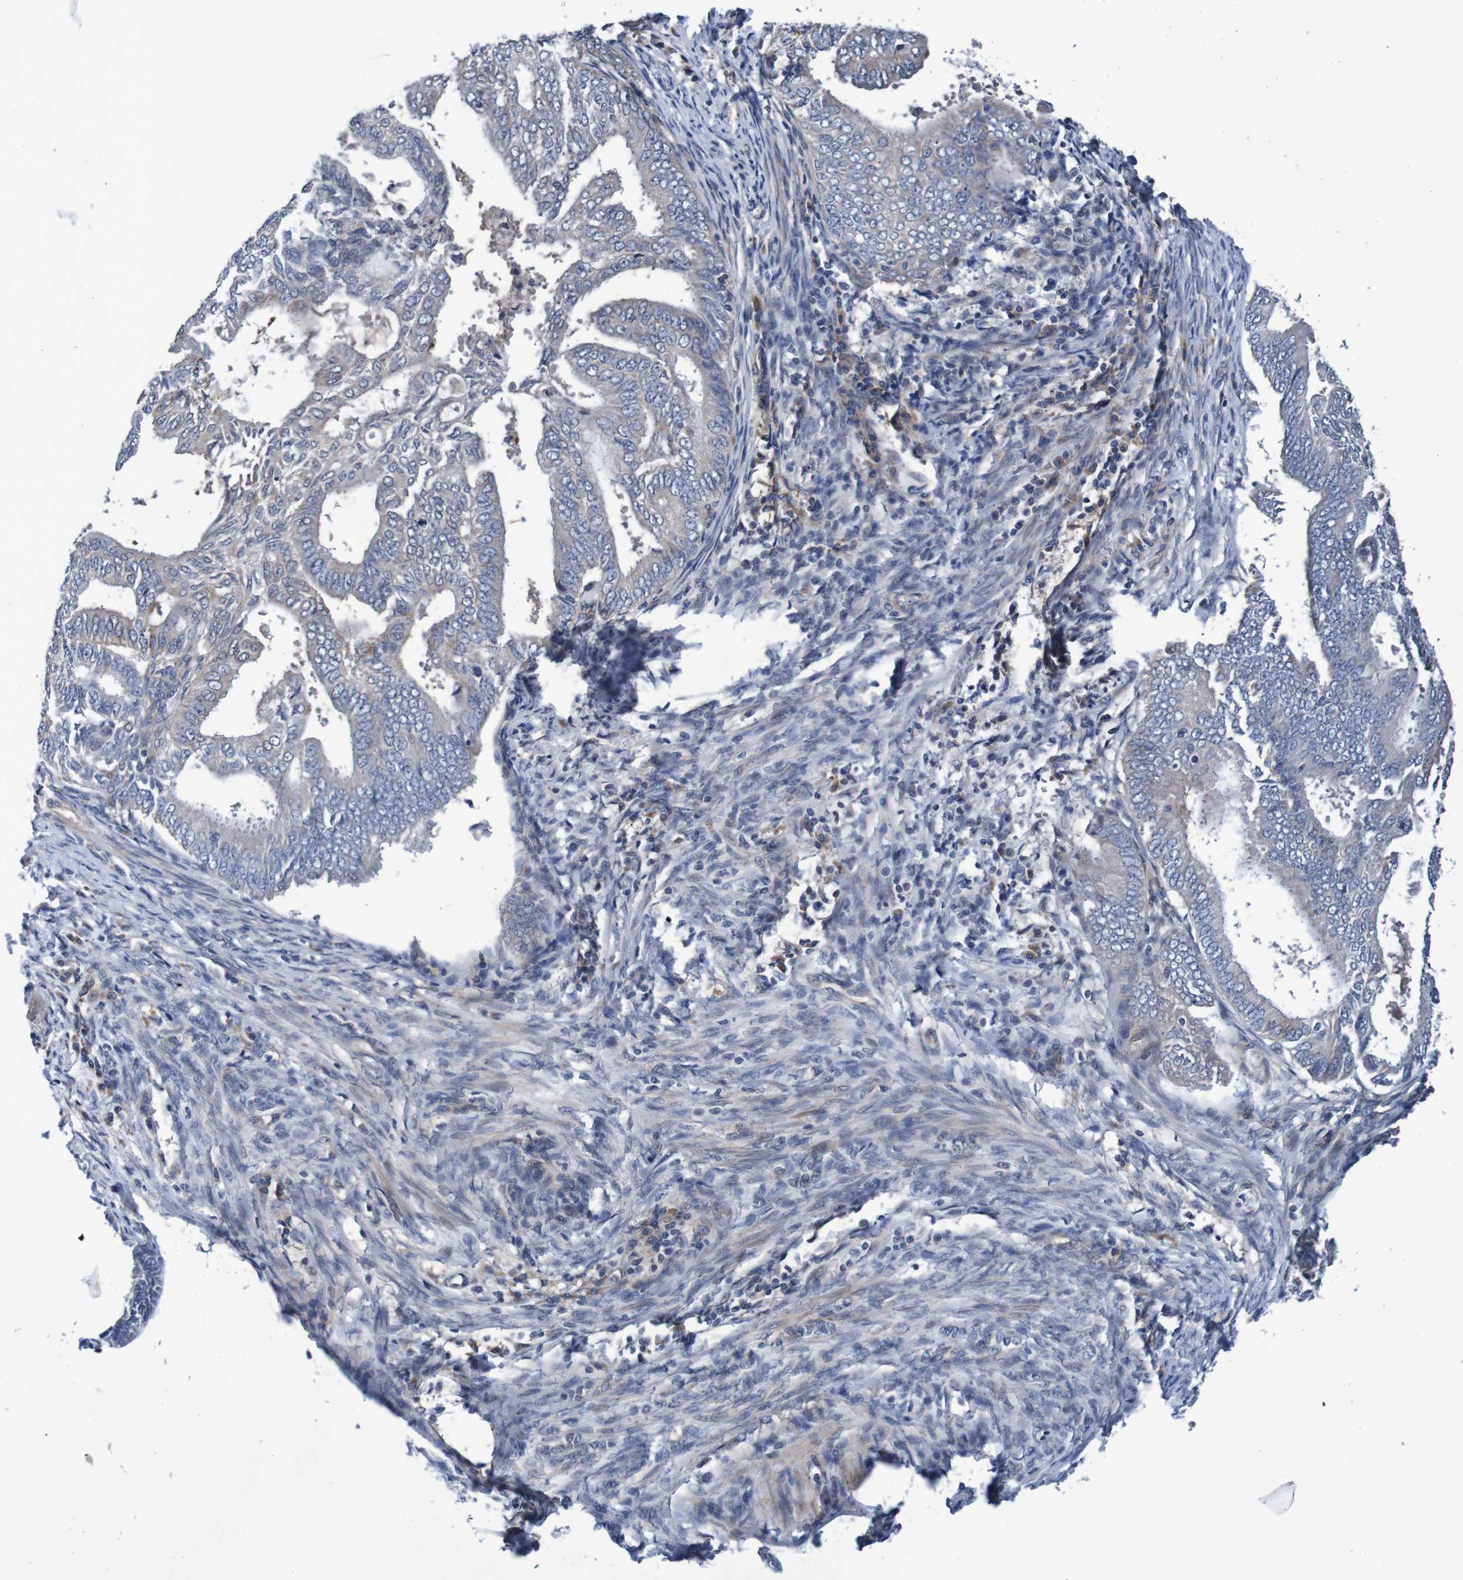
{"staining": {"intensity": "negative", "quantity": "none", "location": "none"}, "tissue": "endometrial cancer", "cell_type": "Tumor cells", "image_type": "cancer", "snomed": [{"axis": "morphology", "description": "Adenocarcinoma, NOS"}, {"axis": "topography", "description": "Endometrium"}], "caption": "IHC micrograph of human endometrial cancer stained for a protein (brown), which reveals no positivity in tumor cells.", "gene": "CPED1", "patient": {"sex": "female", "age": 58}}